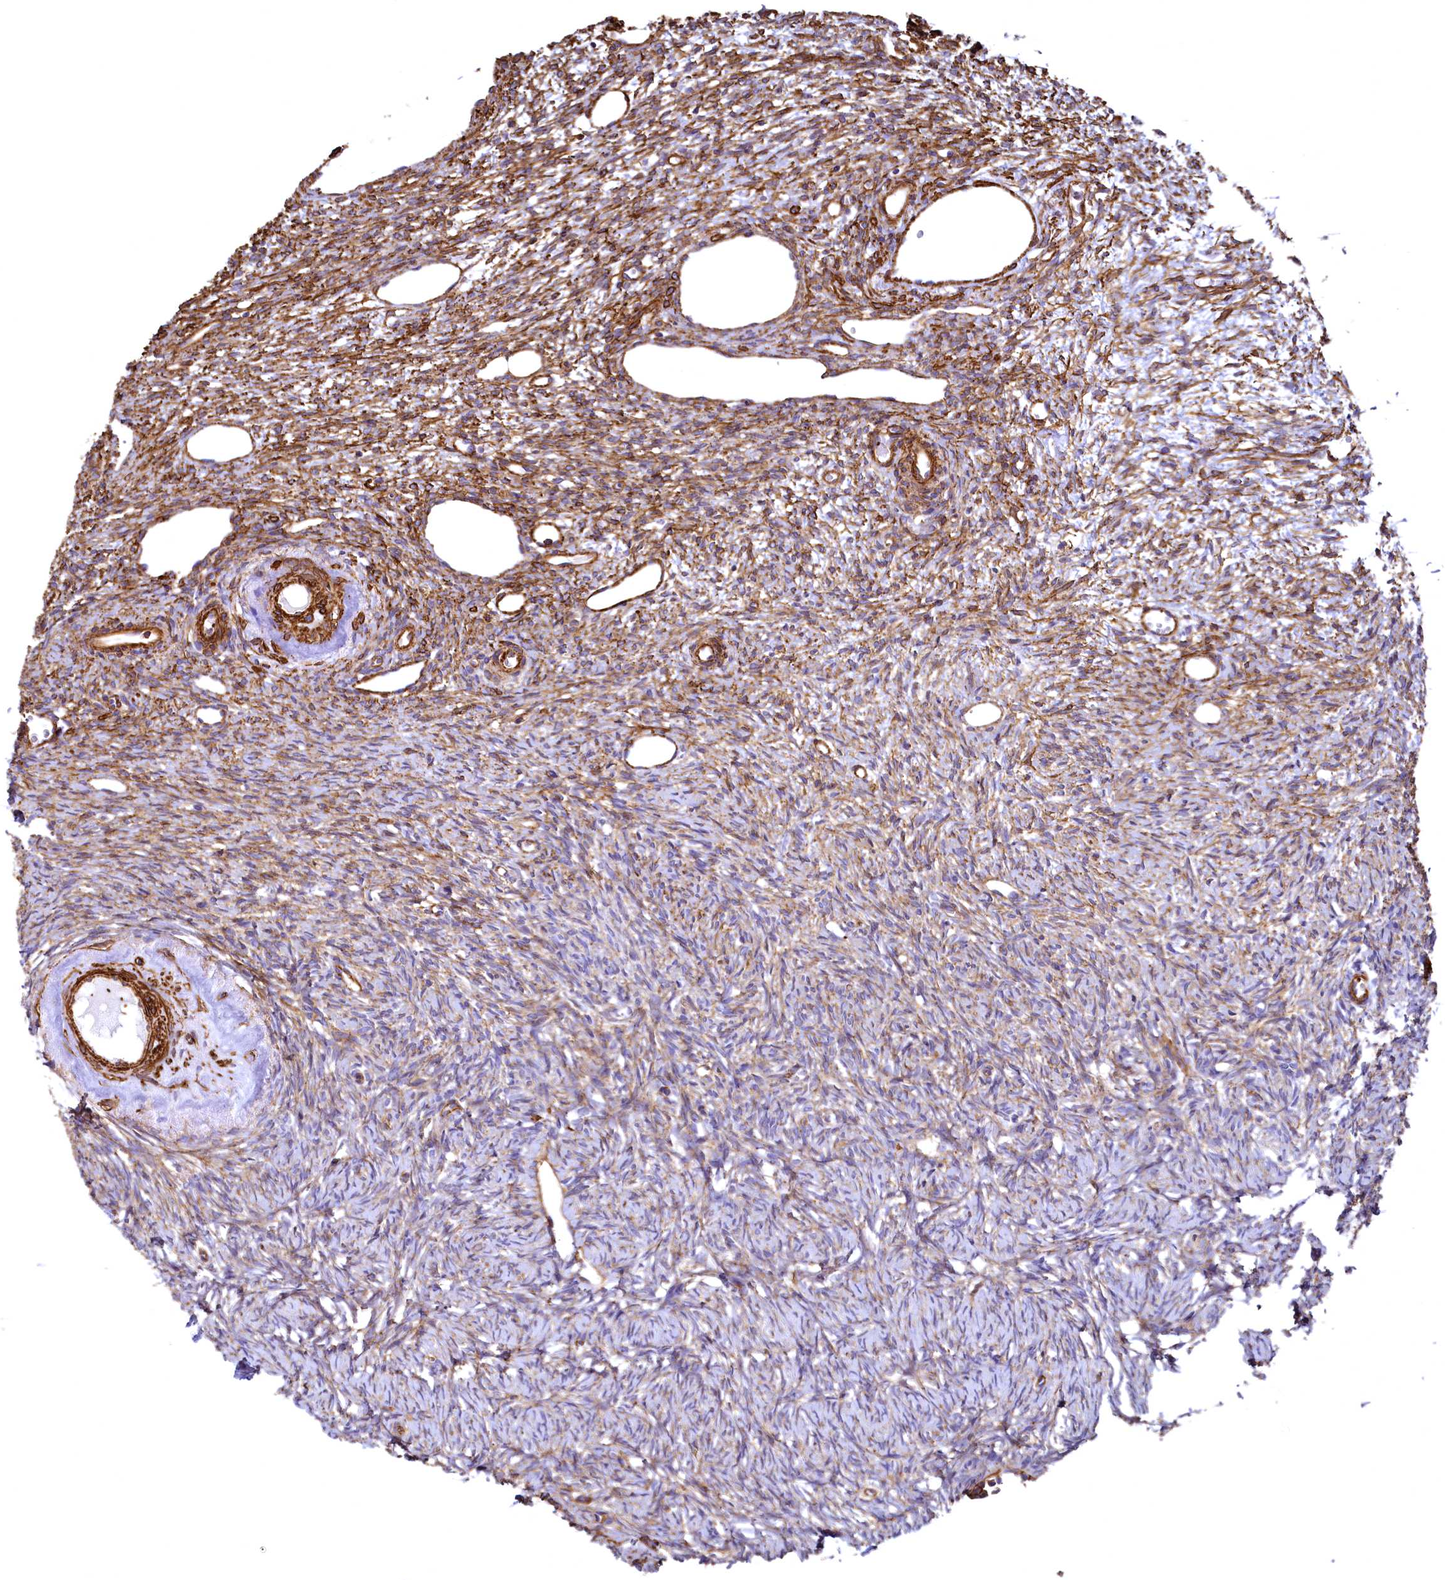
{"staining": {"intensity": "moderate", "quantity": "<25%", "location": "cytoplasmic/membranous"}, "tissue": "ovary", "cell_type": "Ovarian stroma cells", "image_type": "normal", "snomed": [{"axis": "morphology", "description": "Normal tissue, NOS"}, {"axis": "topography", "description": "Ovary"}], "caption": "Immunohistochemical staining of unremarkable ovary displays moderate cytoplasmic/membranous protein staining in about <25% of ovarian stroma cells. (Brightfield microscopy of DAB IHC at high magnification).", "gene": "THBS1", "patient": {"sex": "female", "age": 51}}